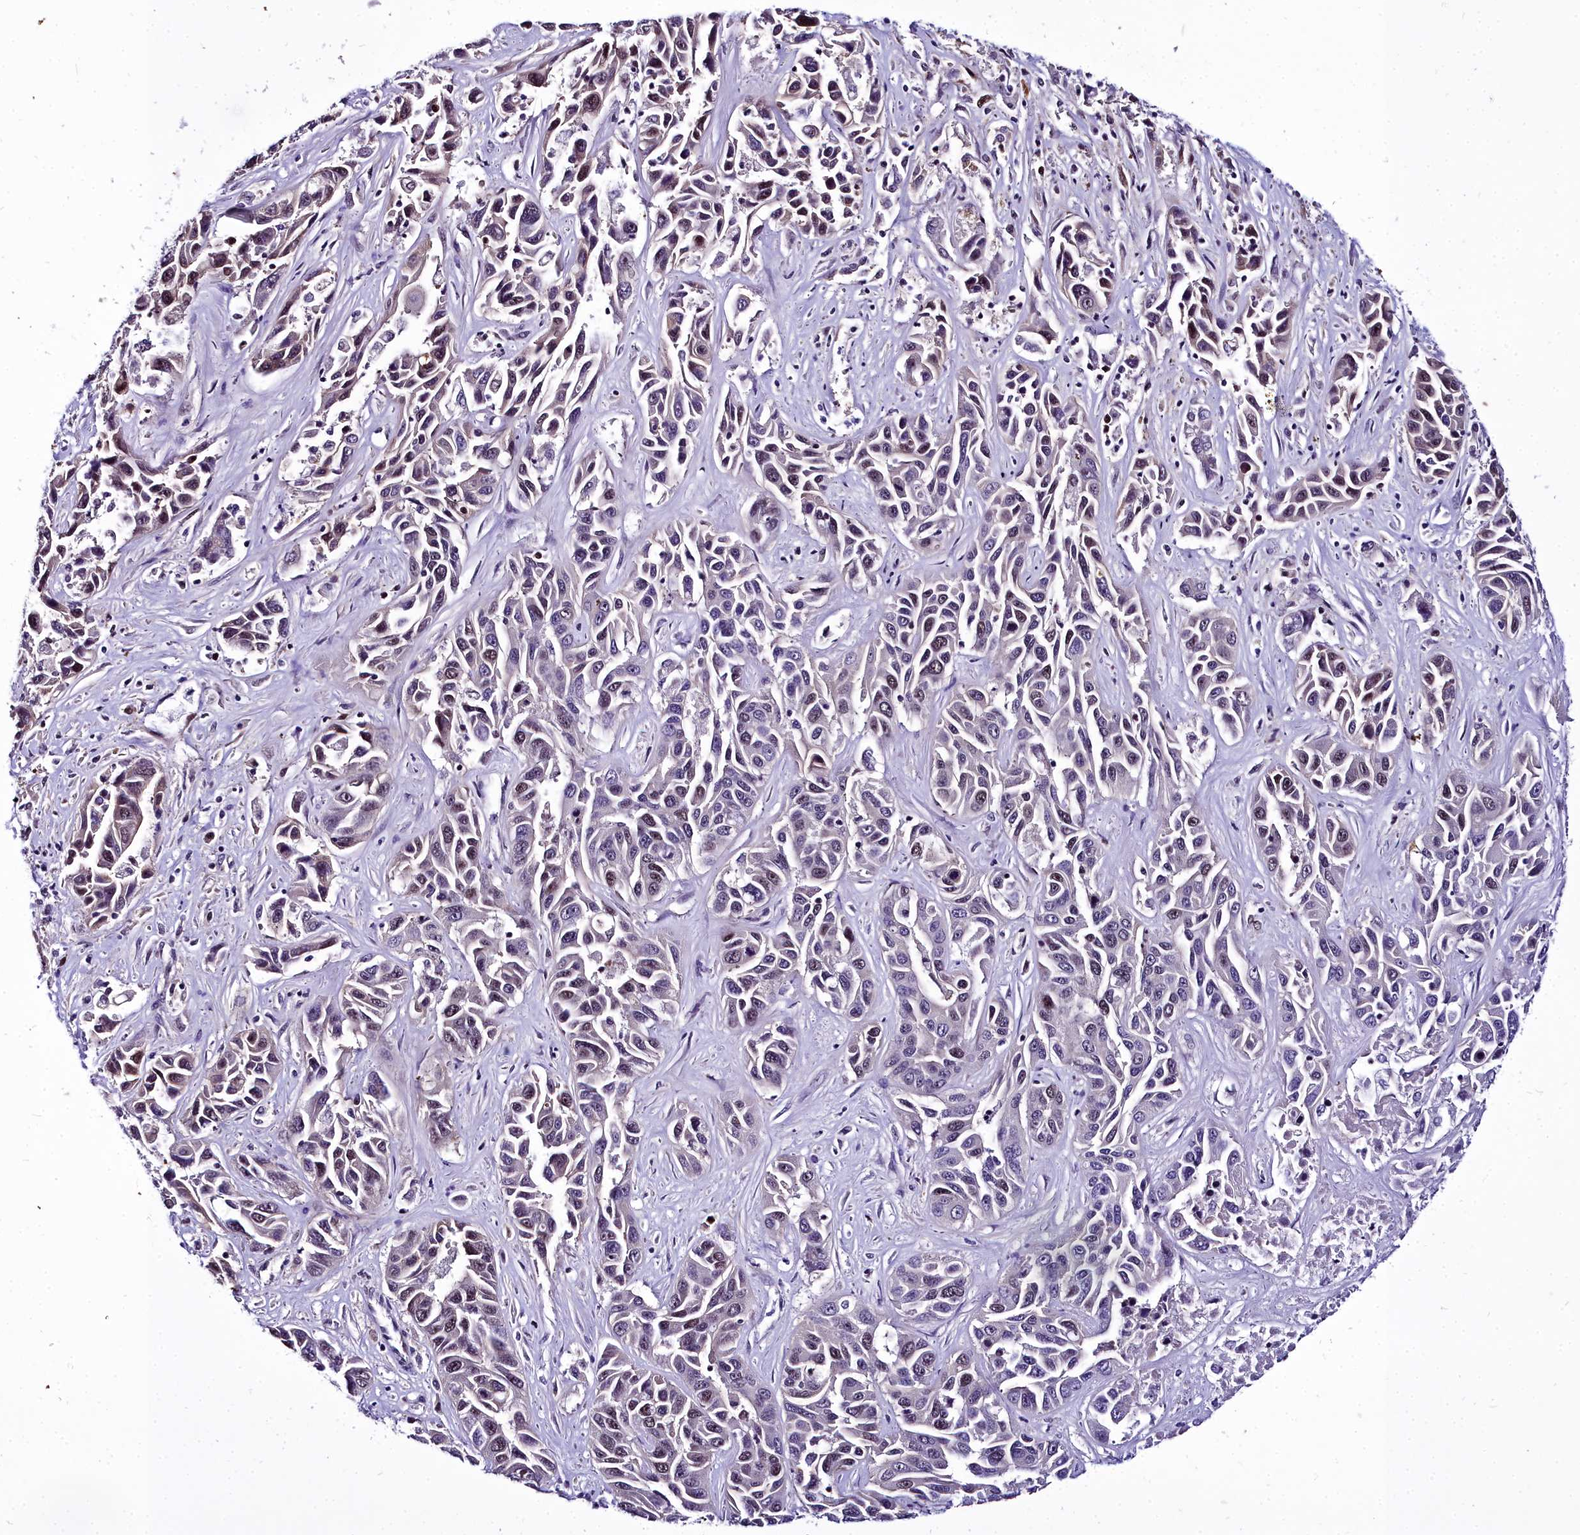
{"staining": {"intensity": "moderate", "quantity": "<25%", "location": "nuclear"}, "tissue": "liver cancer", "cell_type": "Tumor cells", "image_type": "cancer", "snomed": [{"axis": "morphology", "description": "Cholangiocarcinoma"}, {"axis": "topography", "description": "Liver"}], "caption": "Liver cholangiocarcinoma stained with DAB (3,3'-diaminobenzidine) immunohistochemistry (IHC) demonstrates low levels of moderate nuclear expression in approximately <25% of tumor cells.", "gene": "TRIML2", "patient": {"sex": "female", "age": 52}}